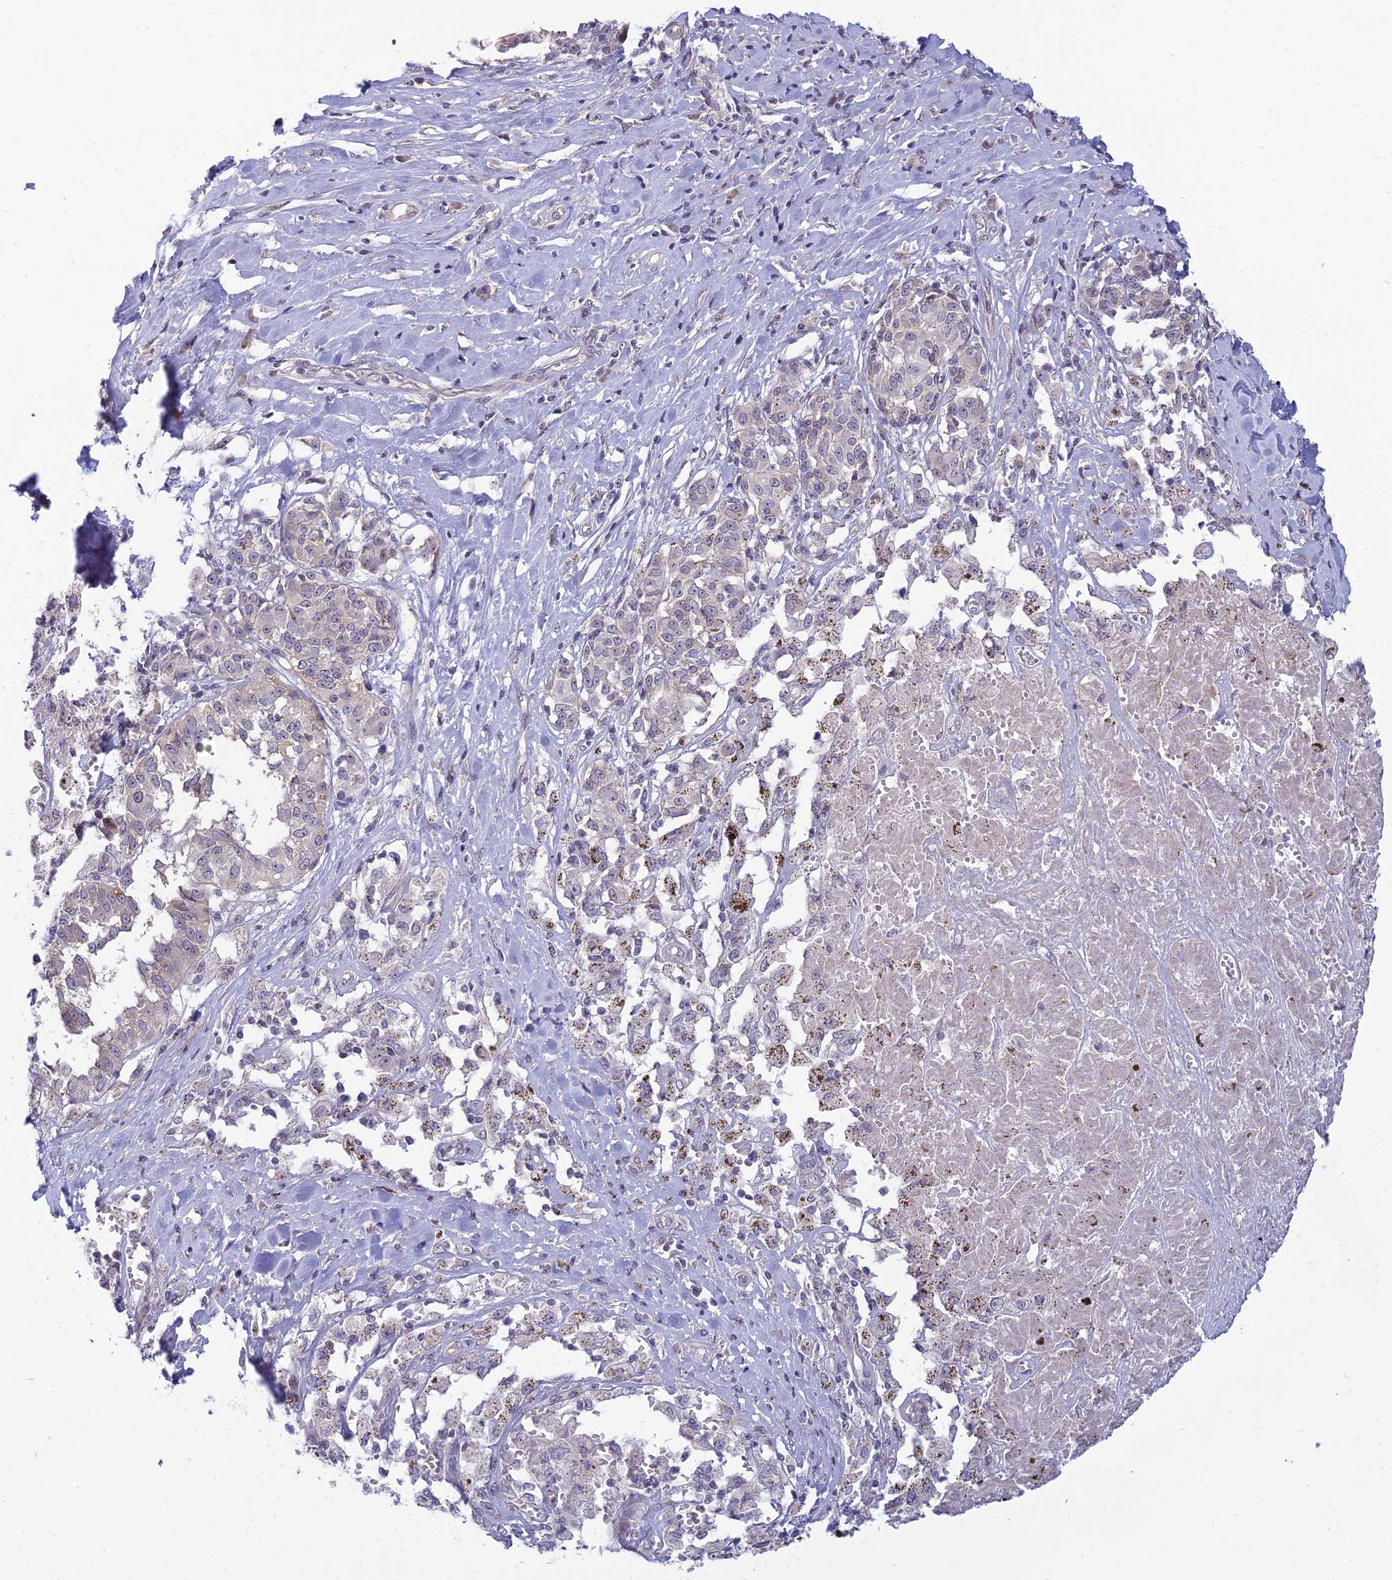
{"staining": {"intensity": "negative", "quantity": "none", "location": "none"}, "tissue": "melanoma", "cell_type": "Tumor cells", "image_type": "cancer", "snomed": [{"axis": "morphology", "description": "Malignant melanoma, NOS"}, {"axis": "topography", "description": "Skin"}], "caption": "Protein analysis of melanoma exhibits no significant positivity in tumor cells.", "gene": "DTX2", "patient": {"sex": "female", "age": 72}}